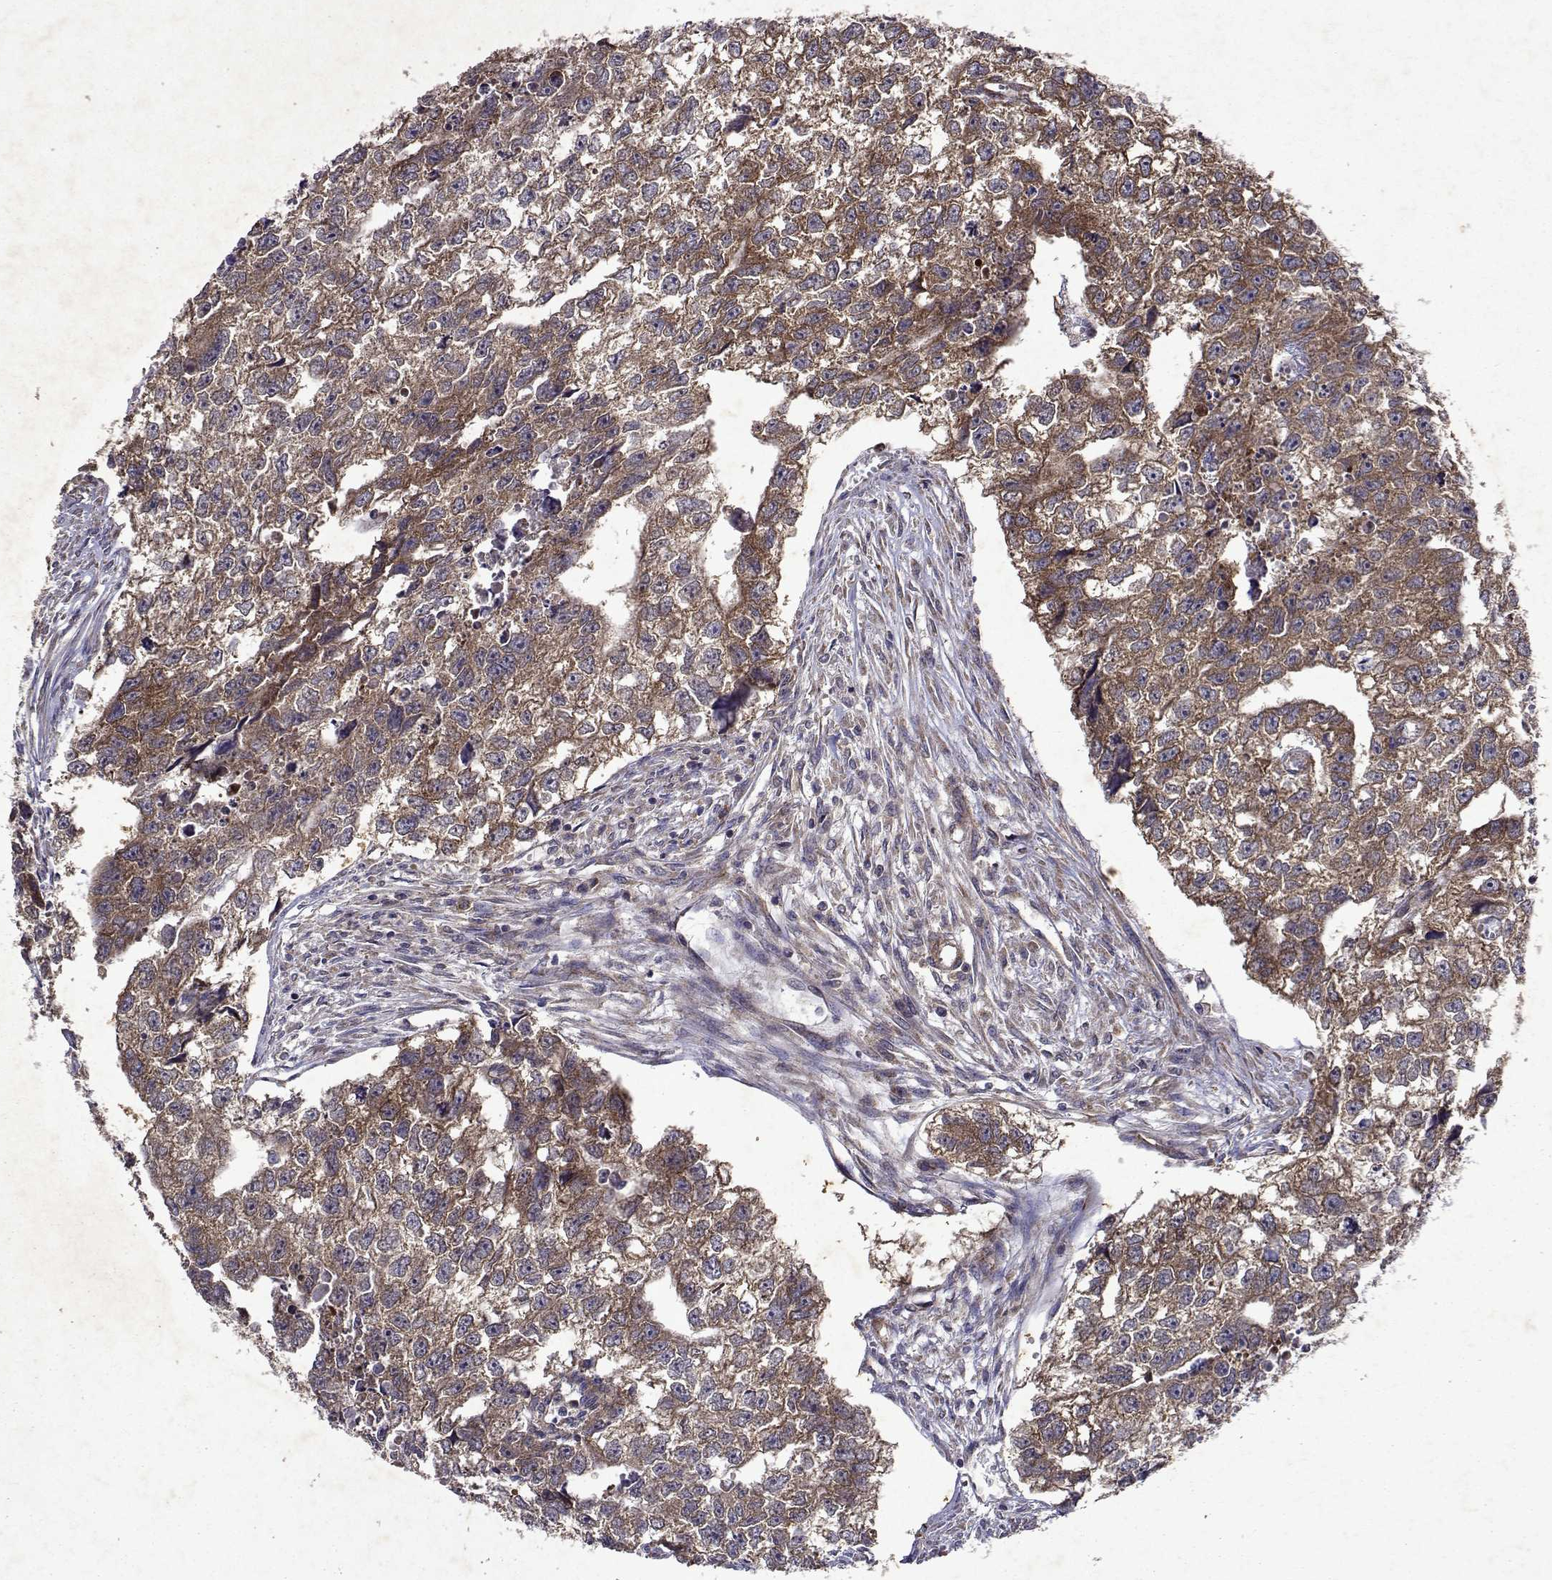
{"staining": {"intensity": "moderate", "quantity": ">75%", "location": "cytoplasmic/membranous"}, "tissue": "testis cancer", "cell_type": "Tumor cells", "image_type": "cancer", "snomed": [{"axis": "morphology", "description": "Carcinoma, Embryonal, NOS"}, {"axis": "morphology", "description": "Teratoma, malignant, NOS"}, {"axis": "topography", "description": "Testis"}], "caption": "IHC micrograph of neoplastic tissue: embryonal carcinoma (testis) stained using IHC displays medium levels of moderate protein expression localized specifically in the cytoplasmic/membranous of tumor cells, appearing as a cytoplasmic/membranous brown color.", "gene": "TARBP2", "patient": {"sex": "male", "age": 44}}